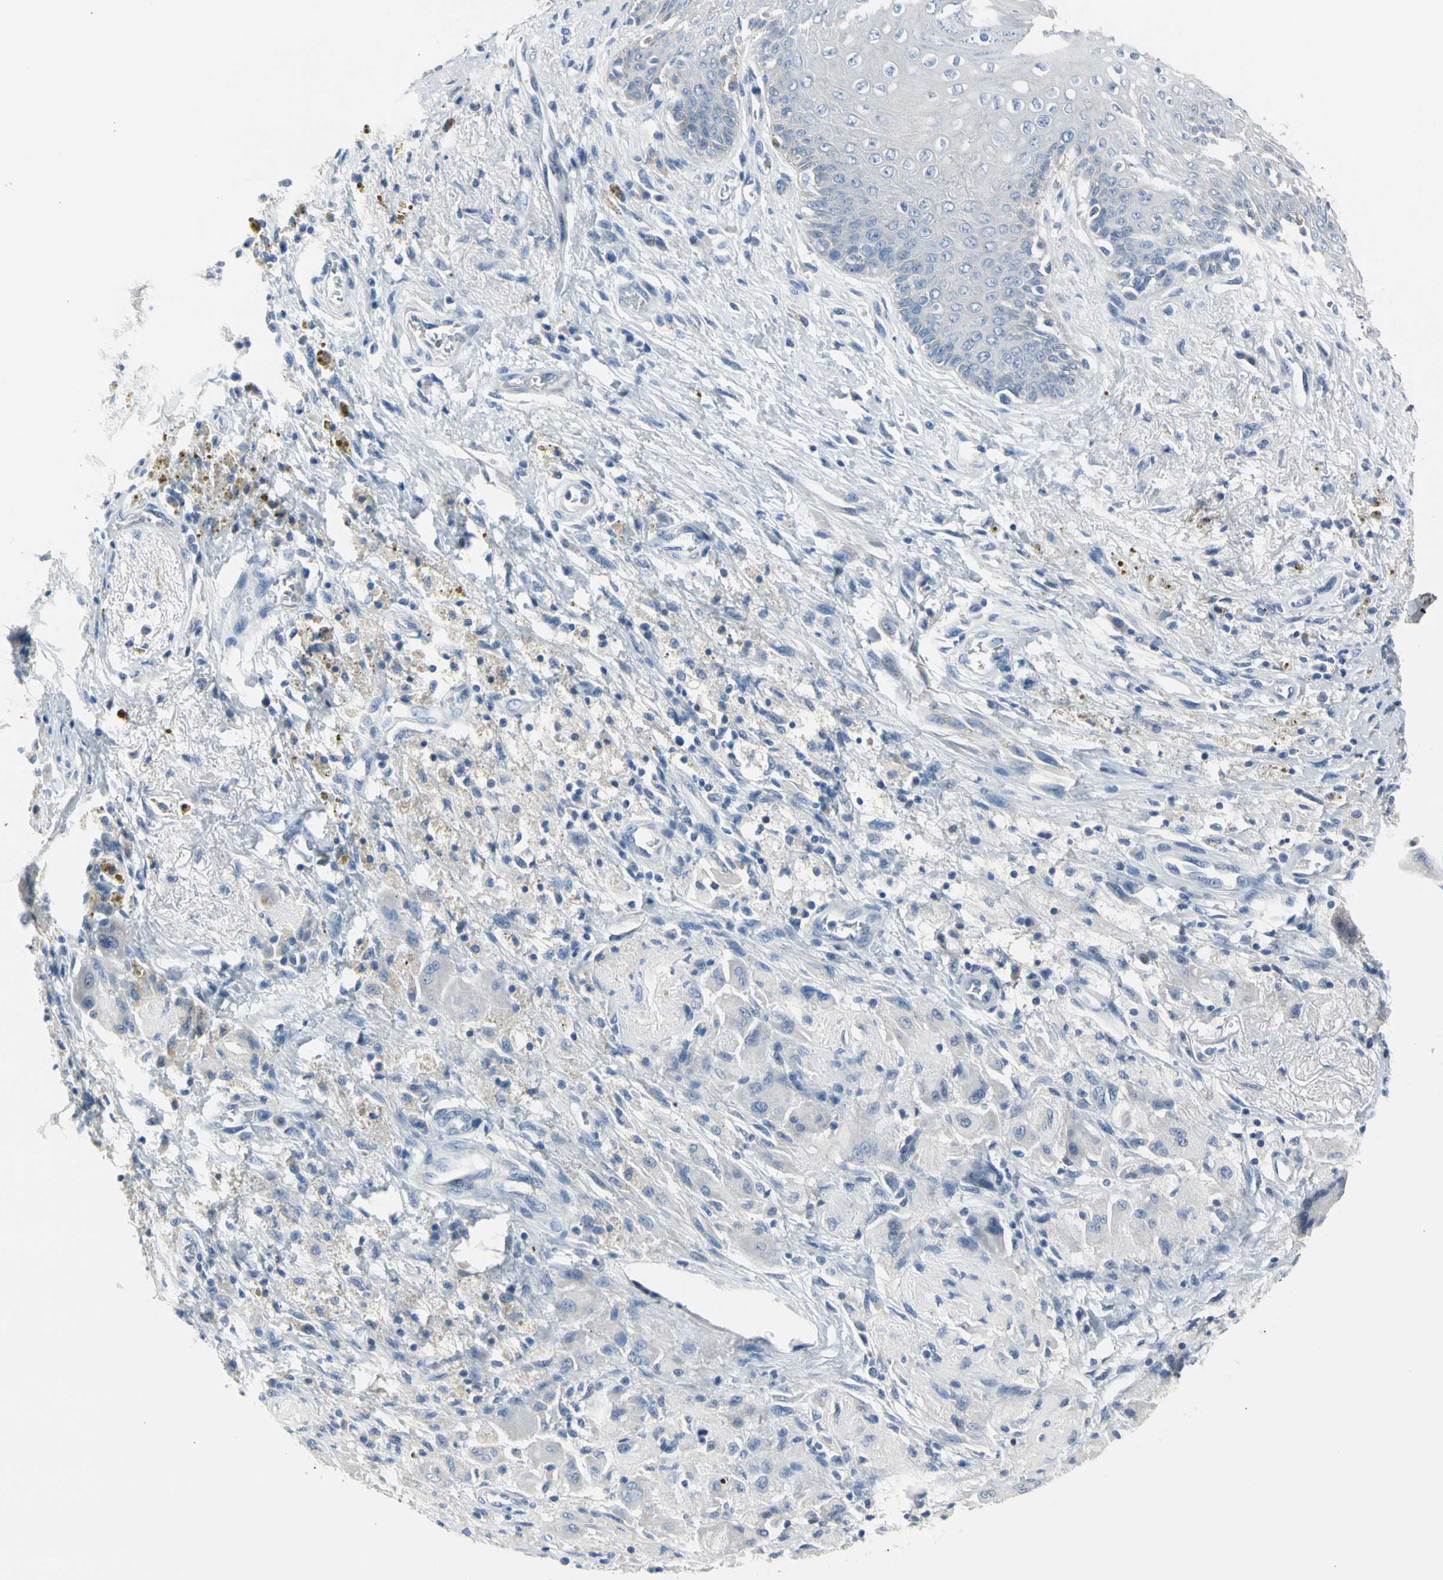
{"staining": {"intensity": "negative", "quantity": "none", "location": "none"}, "tissue": "skin", "cell_type": "Epidermal cells", "image_type": "normal", "snomed": [{"axis": "morphology", "description": "Normal tissue, NOS"}, {"axis": "topography", "description": "Anal"}], "caption": "Epidermal cells show no significant protein positivity in benign skin.", "gene": "TPO", "patient": {"sex": "female", "age": 46}}